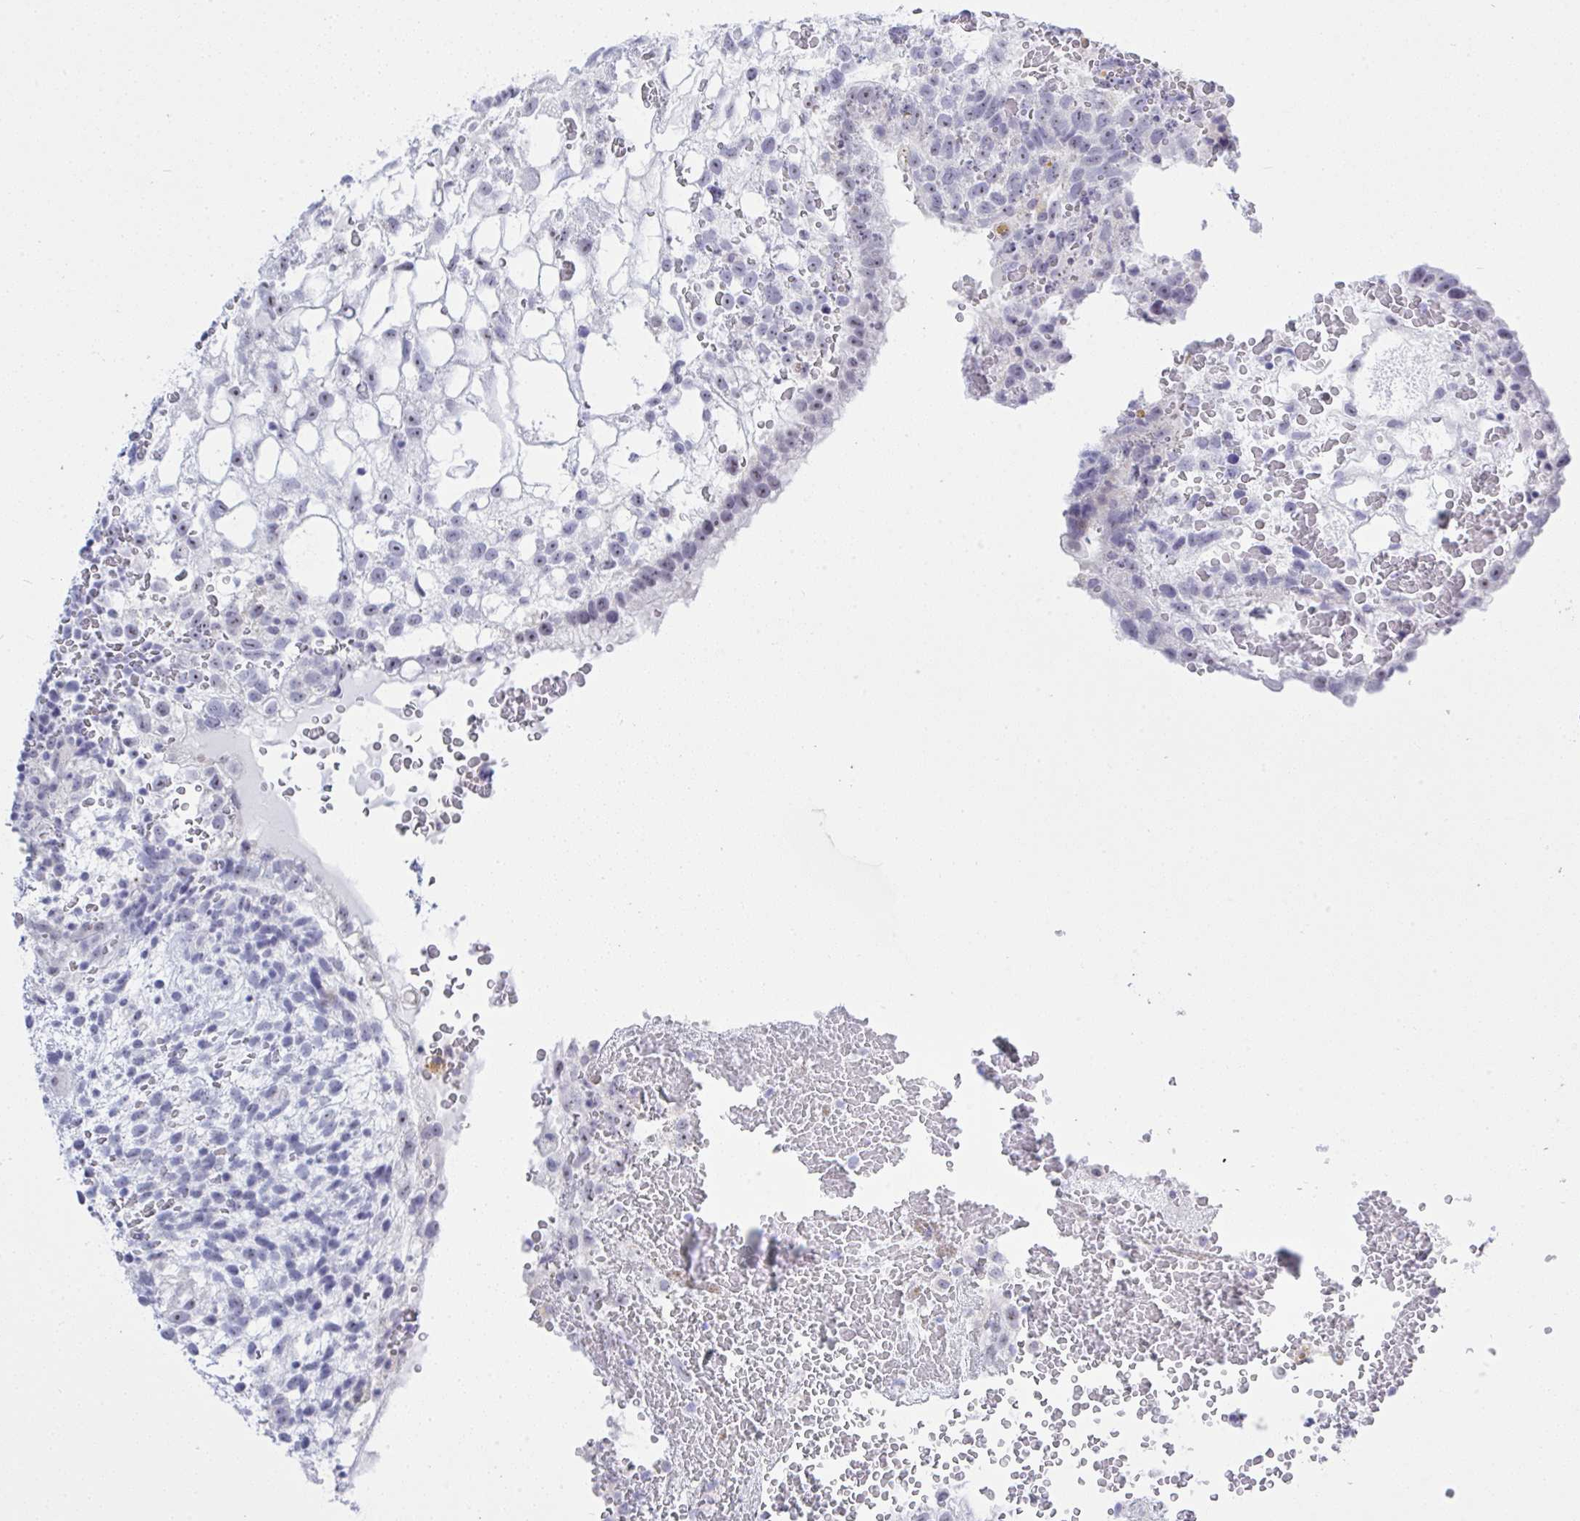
{"staining": {"intensity": "weak", "quantity": "<25%", "location": "nuclear"}, "tissue": "testis cancer", "cell_type": "Tumor cells", "image_type": "cancer", "snomed": [{"axis": "morphology", "description": "Normal tissue, NOS"}, {"axis": "morphology", "description": "Carcinoma, Embryonal, NOS"}, {"axis": "topography", "description": "Testis"}], "caption": "Immunohistochemistry (IHC) photomicrograph of neoplastic tissue: testis embryonal carcinoma stained with DAB (3,3'-diaminobenzidine) displays no significant protein staining in tumor cells. Brightfield microscopy of immunohistochemistry stained with DAB (brown) and hematoxylin (blue), captured at high magnification.", "gene": "MFSD4A", "patient": {"sex": "male", "age": 32}}